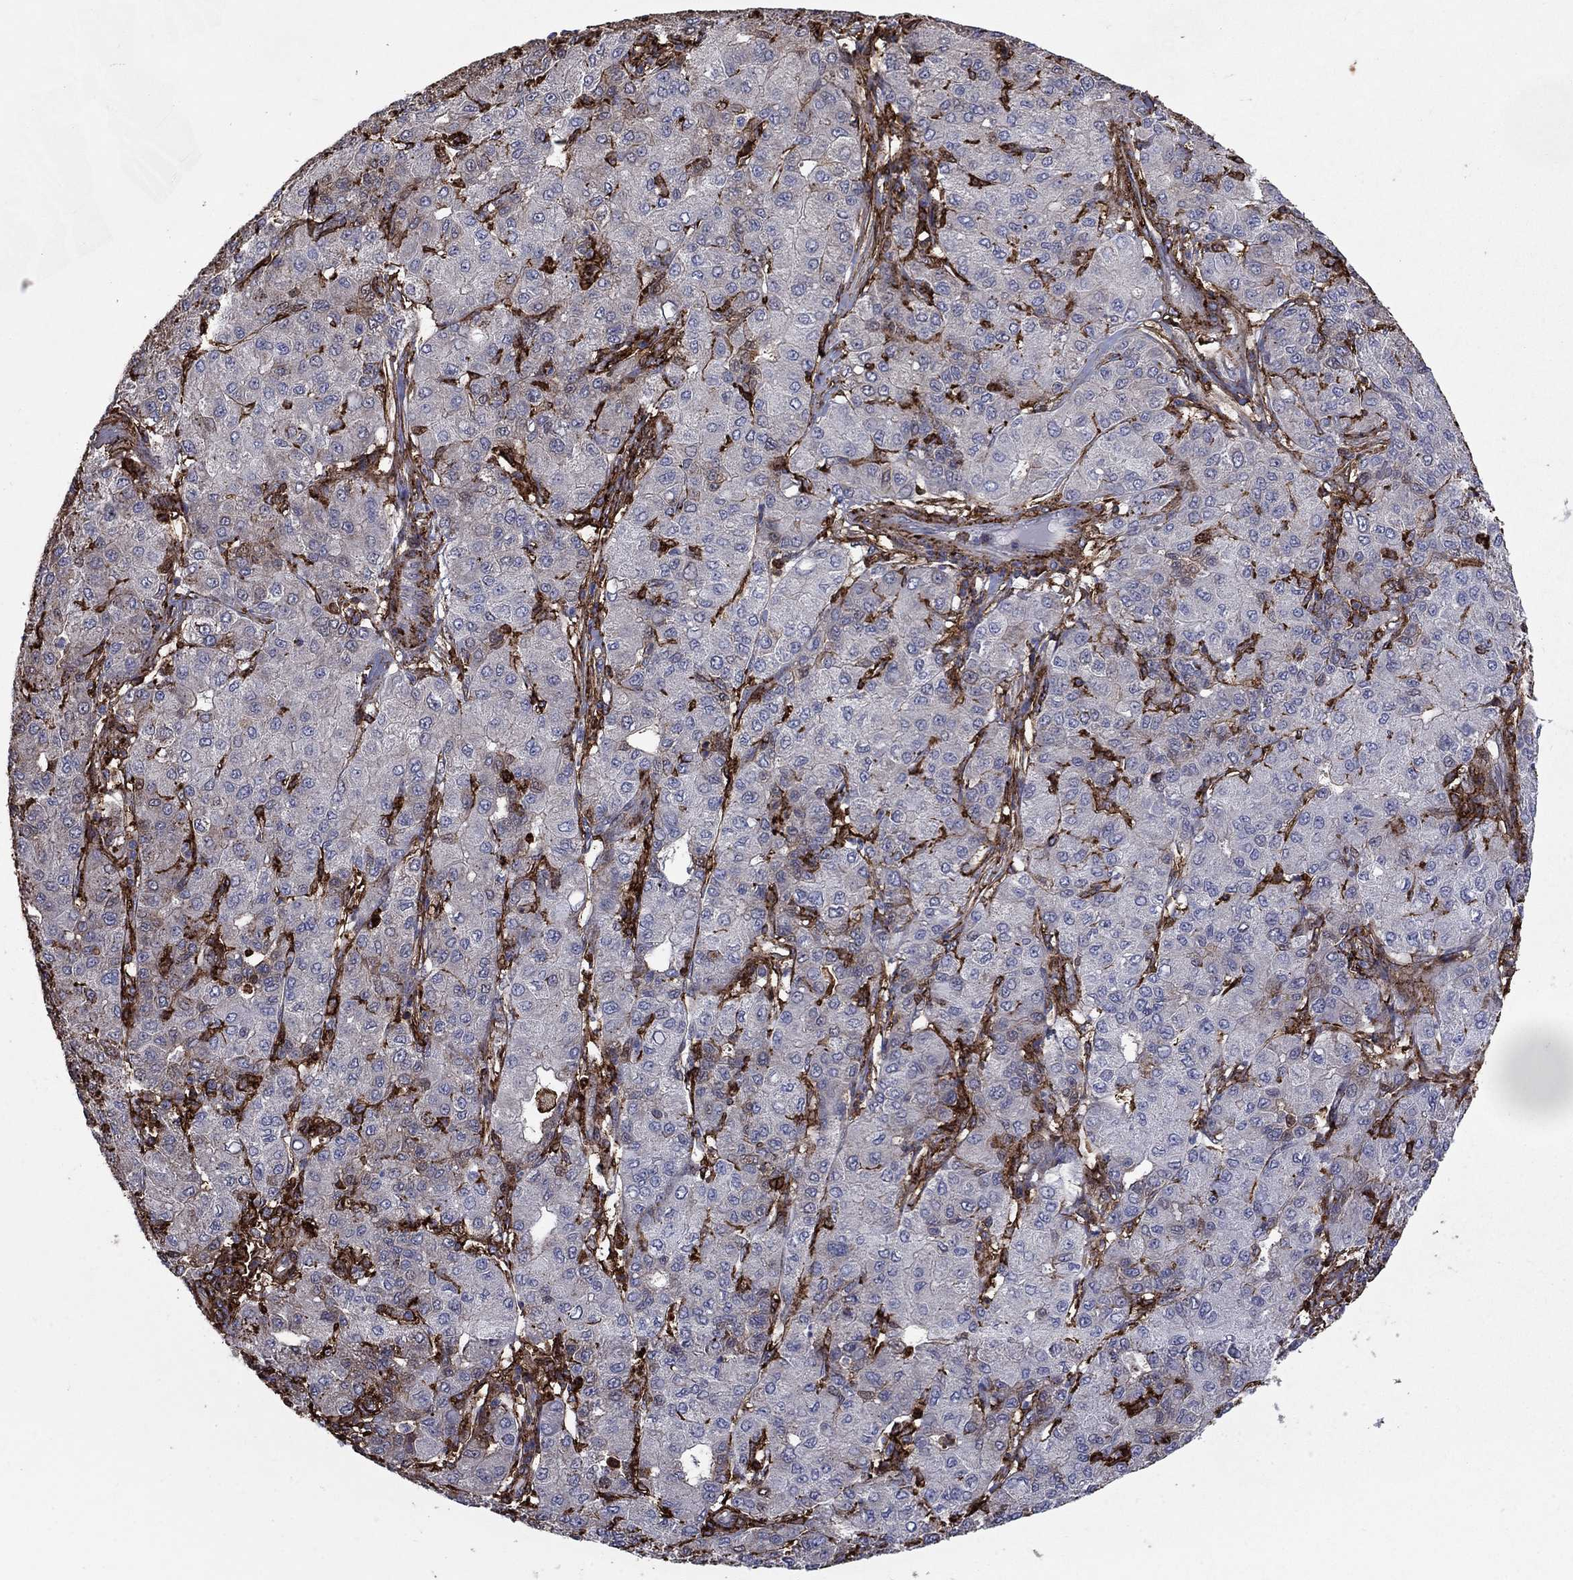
{"staining": {"intensity": "negative", "quantity": "none", "location": "none"}, "tissue": "liver cancer", "cell_type": "Tumor cells", "image_type": "cancer", "snomed": [{"axis": "morphology", "description": "Carcinoma, Hepatocellular, NOS"}, {"axis": "topography", "description": "Liver"}], "caption": "High magnification brightfield microscopy of liver hepatocellular carcinoma stained with DAB (brown) and counterstained with hematoxylin (blue): tumor cells show no significant positivity. (Stains: DAB (3,3'-diaminobenzidine) immunohistochemistry with hematoxylin counter stain, Microscopy: brightfield microscopy at high magnification).", "gene": "PLAU", "patient": {"sex": "male", "age": 65}}